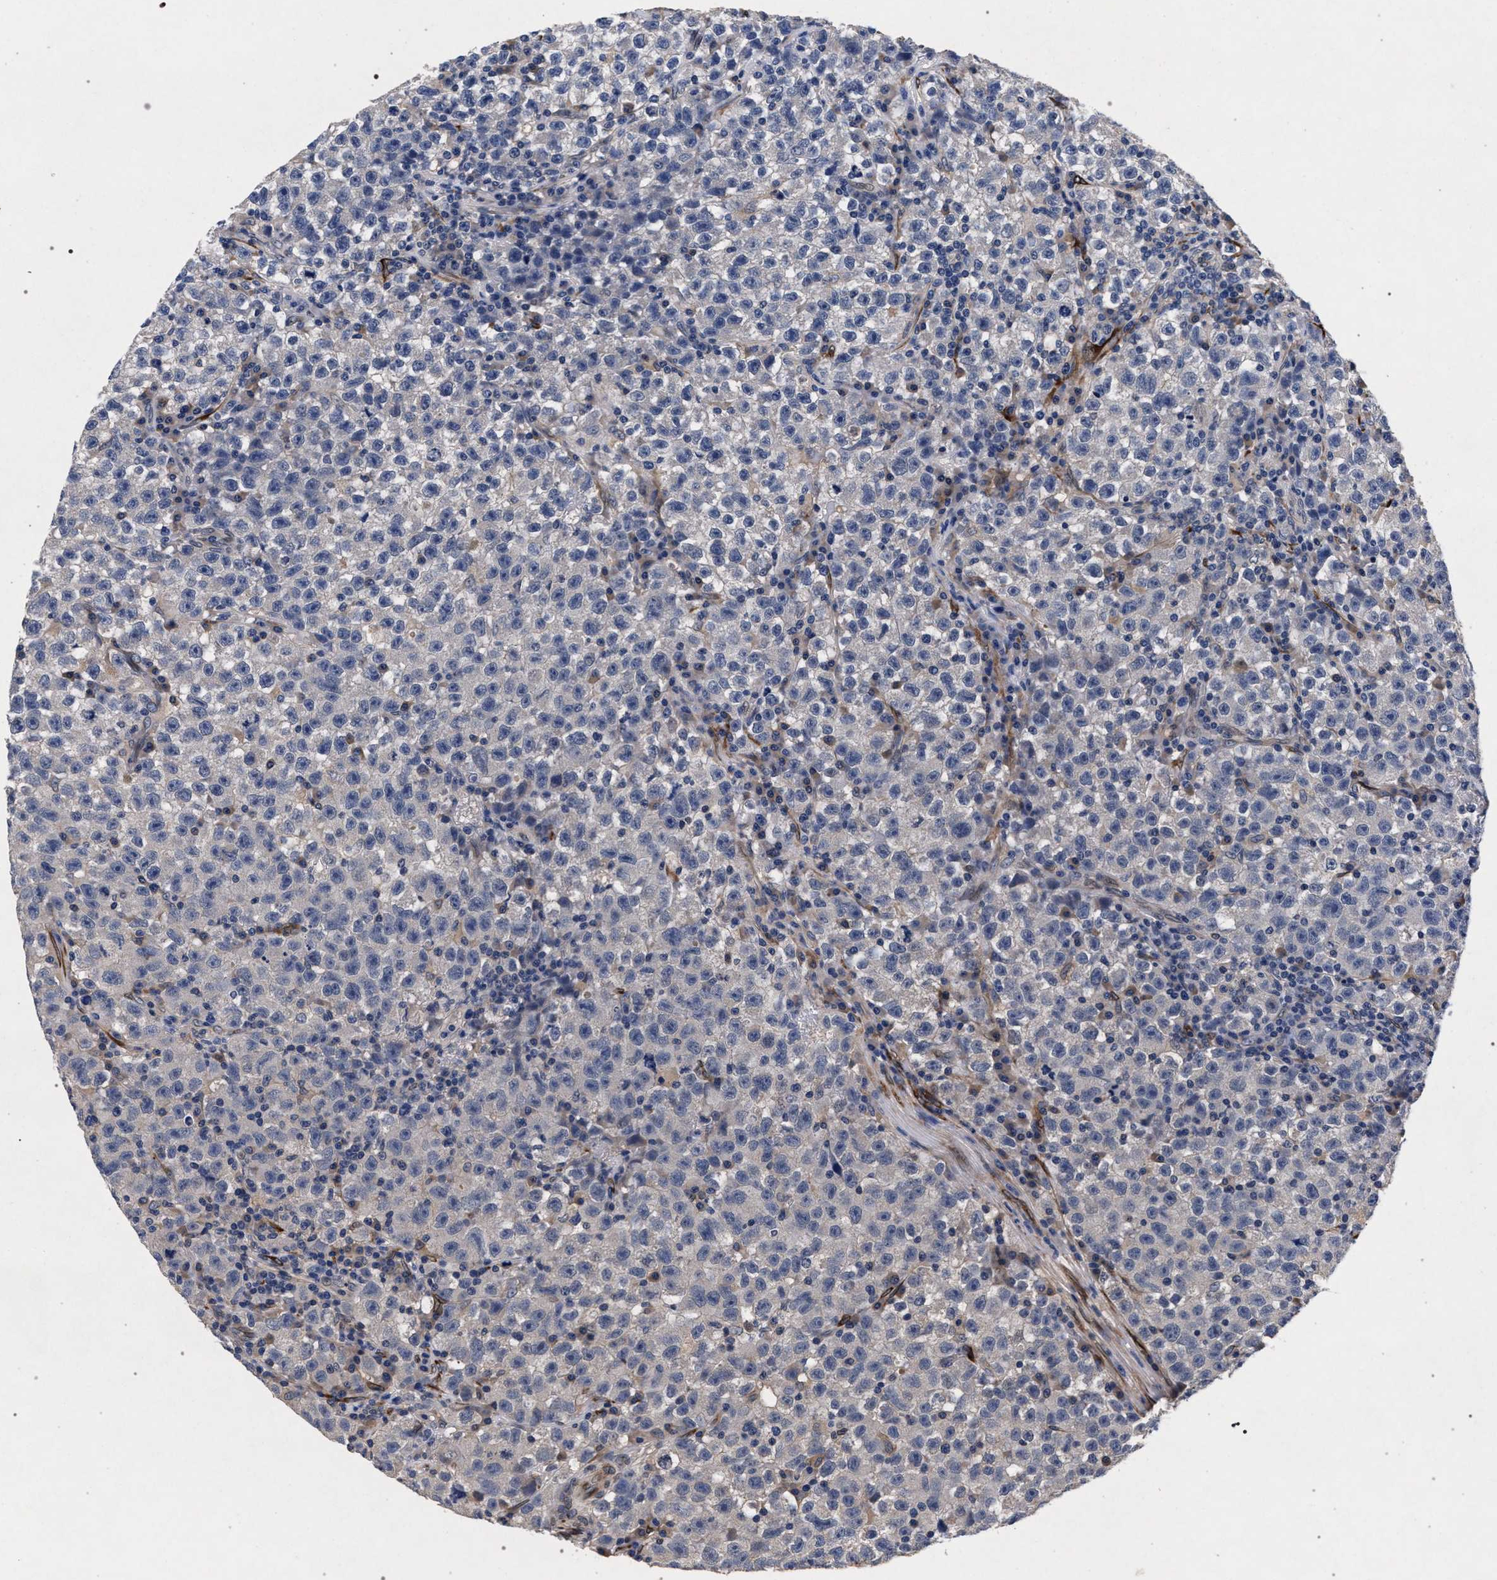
{"staining": {"intensity": "negative", "quantity": "none", "location": "none"}, "tissue": "testis cancer", "cell_type": "Tumor cells", "image_type": "cancer", "snomed": [{"axis": "morphology", "description": "Seminoma, NOS"}, {"axis": "topography", "description": "Testis"}], "caption": "High power microscopy micrograph of an immunohistochemistry (IHC) histopathology image of testis seminoma, revealing no significant positivity in tumor cells. (DAB (3,3'-diaminobenzidine) immunohistochemistry (IHC) visualized using brightfield microscopy, high magnification).", "gene": "NEK7", "patient": {"sex": "male", "age": 22}}